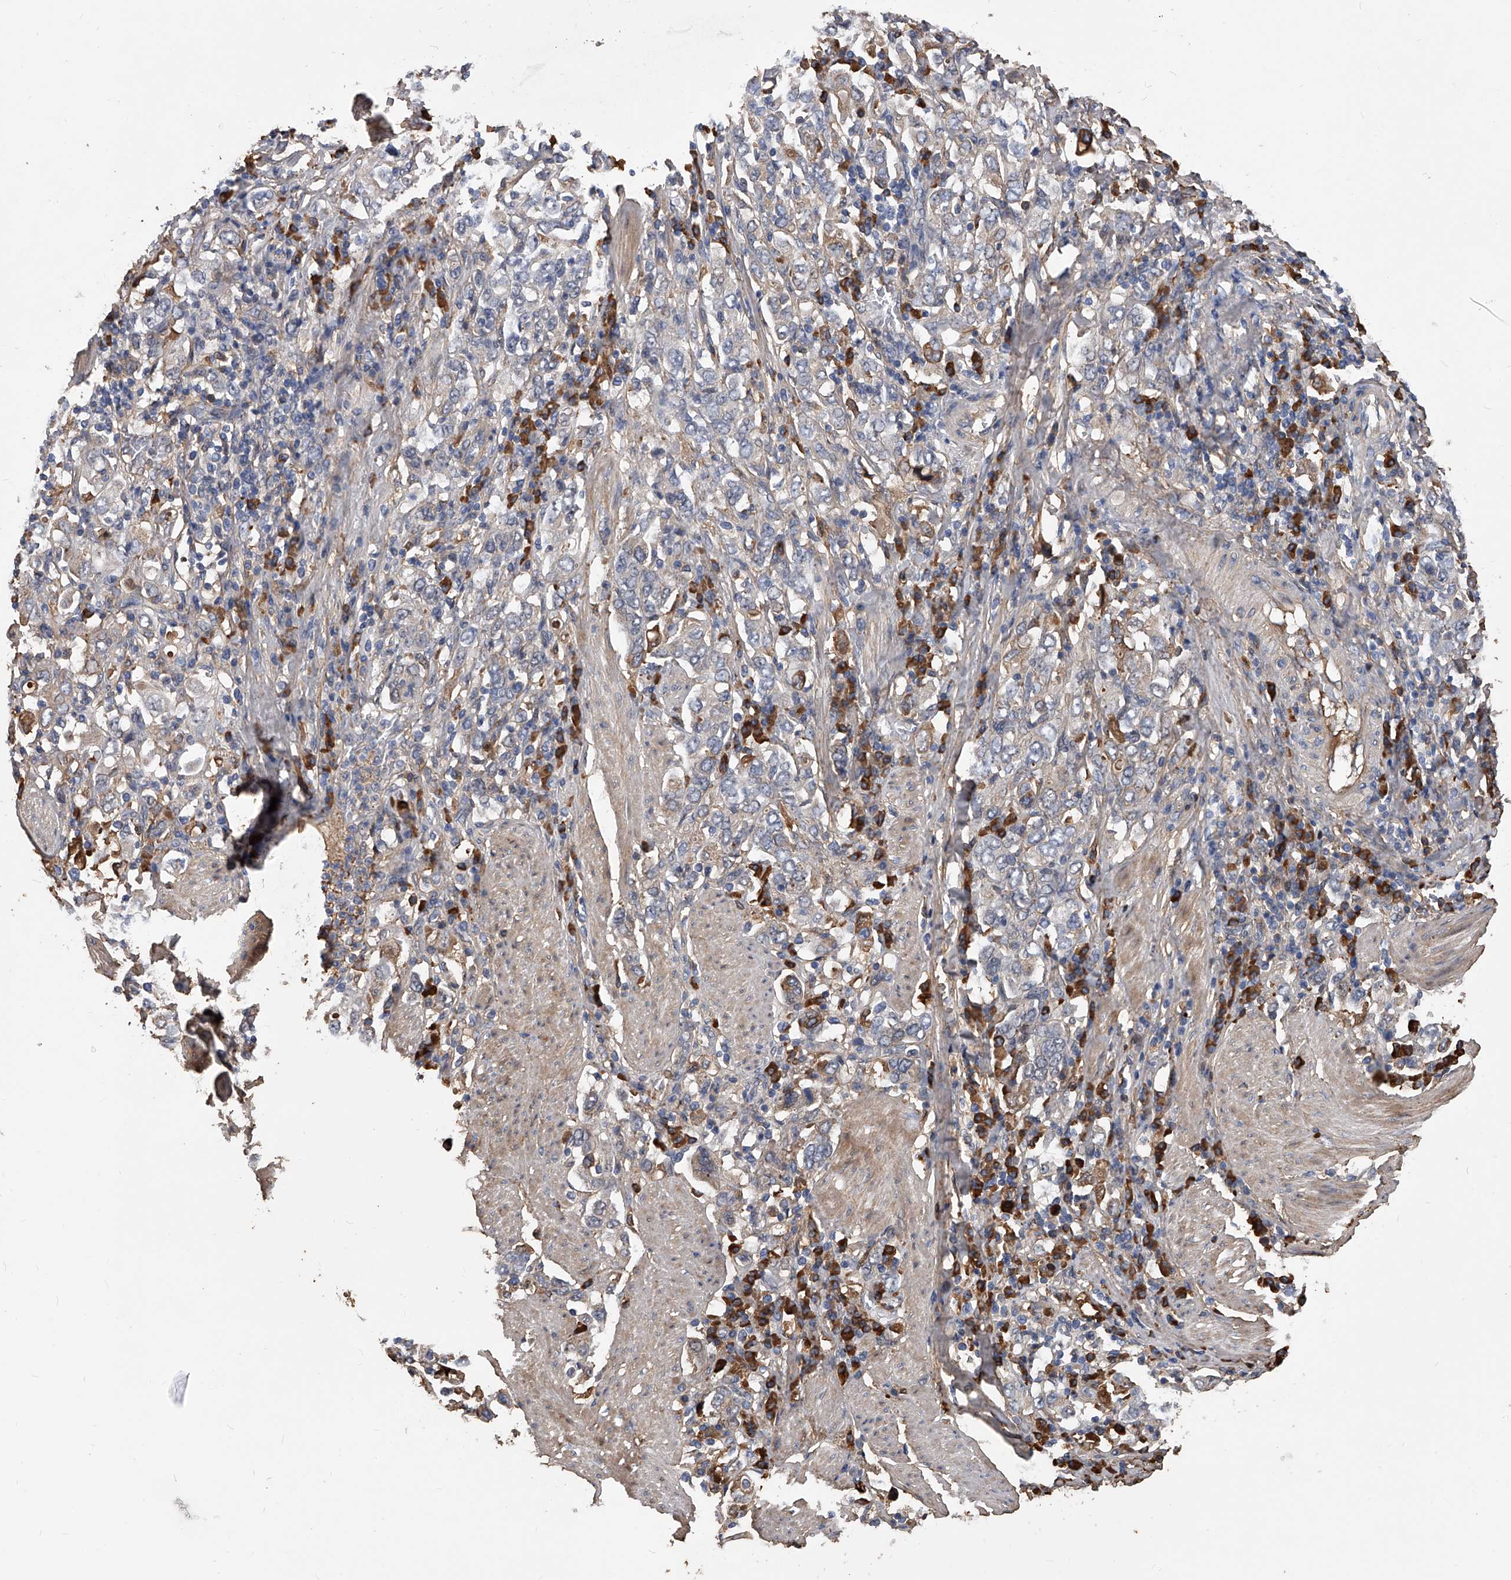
{"staining": {"intensity": "moderate", "quantity": "<25%", "location": "cytoplasmic/membranous"}, "tissue": "stomach cancer", "cell_type": "Tumor cells", "image_type": "cancer", "snomed": [{"axis": "morphology", "description": "Adenocarcinoma, NOS"}, {"axis": "topography", "description": "Stomach, upper"}], "caption": "IHC of stomach cancer demonstrates low levels of moderate cytoplasmic/membranous staining in approximately <25% of tumor cells.", "gene": "ZNF25", "patient": {"sex": "male", "age": 62}}